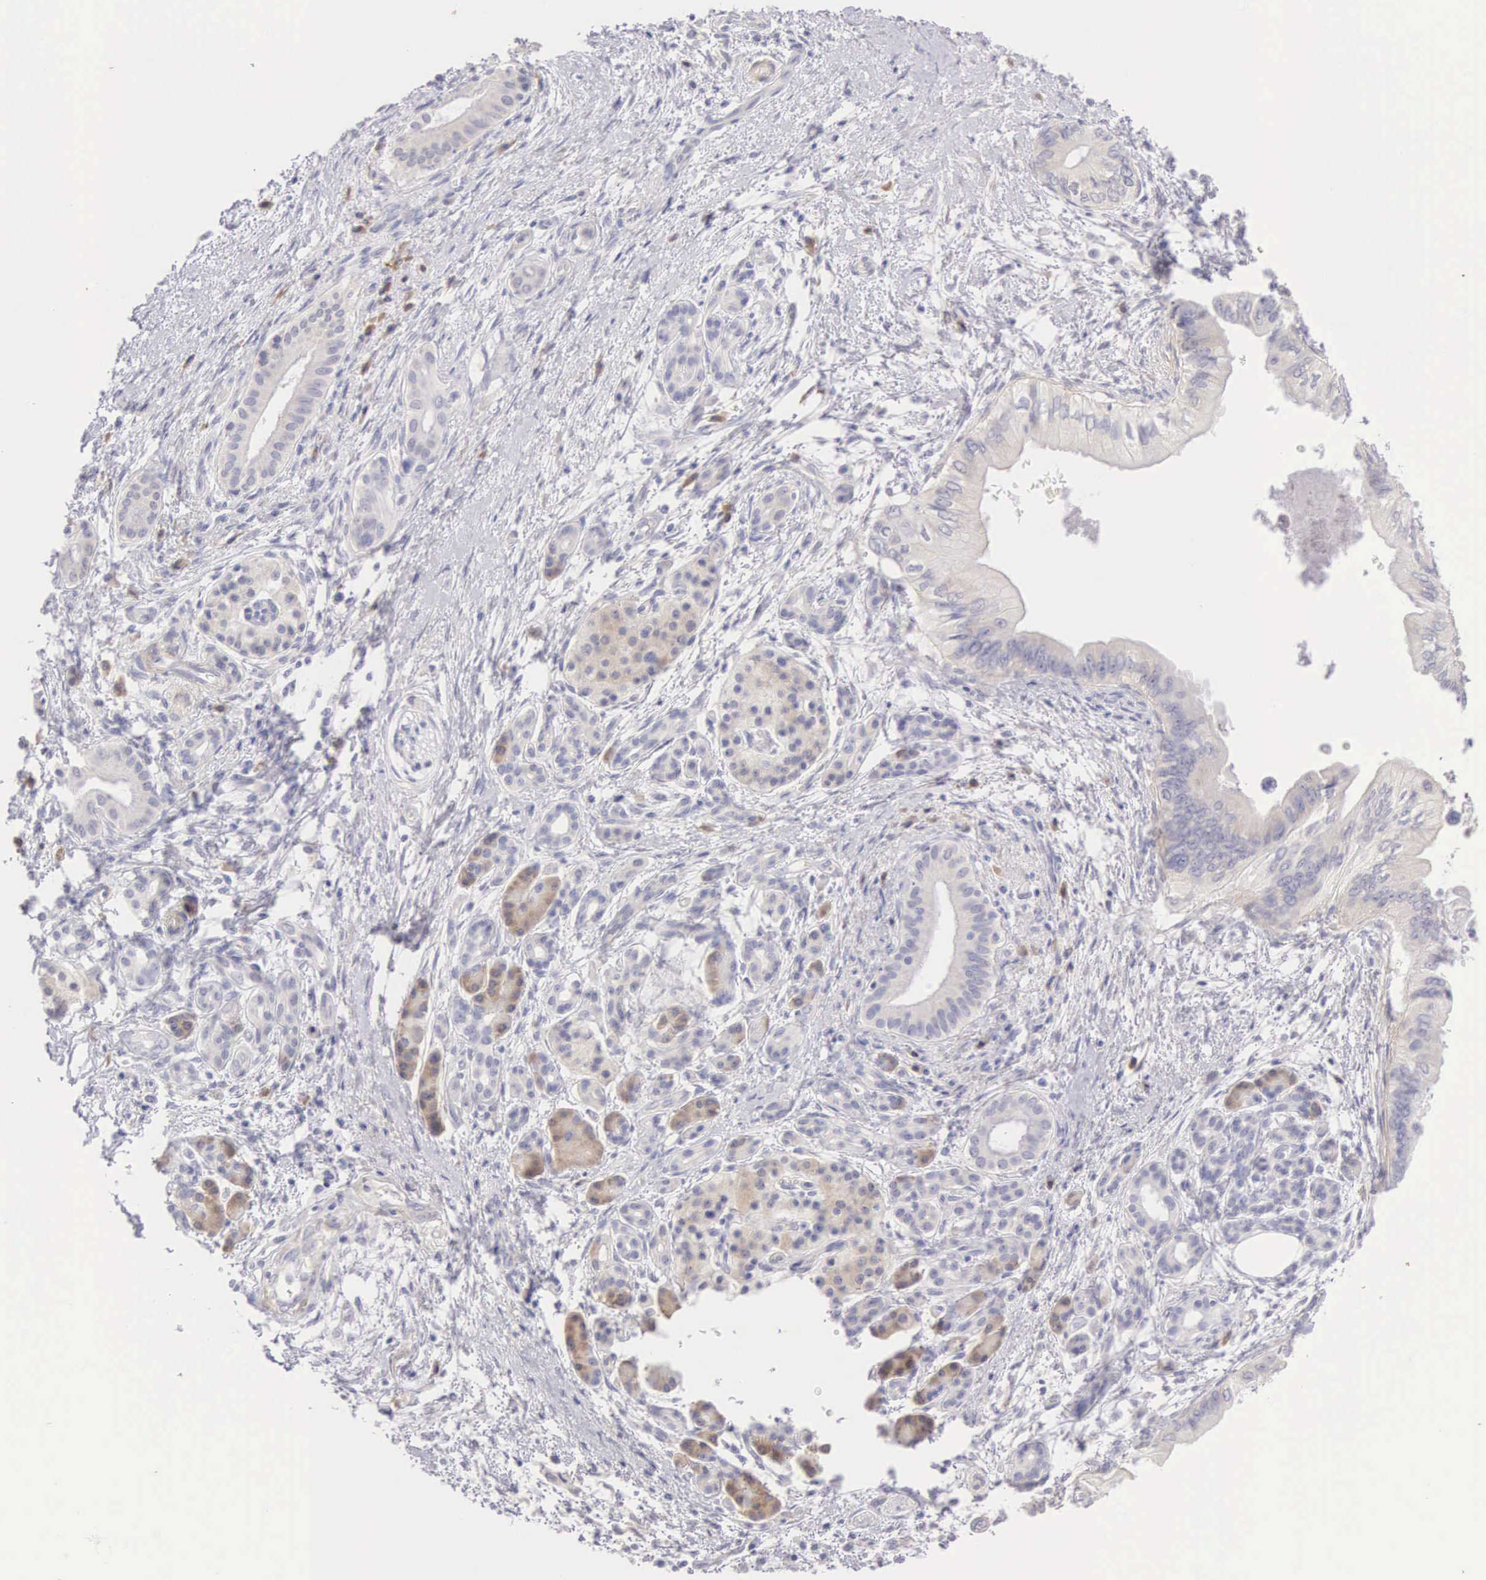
{"staining": {"intensity": "weak", "quantity": "<25%", "location": "cytoplasmic/membranous"}, "tissue": "pancreatic cancer", "cell_type": "Tumor cells", "image_type": "cancer", "snomed": [{"axis": "morphology", "description": "Adenocarcinoma, NOS"}, {"axis": "topography", "description": "Pancreas"}], "caption": "Photomicrograph shows no protein staining in tumor cells of pancreatic cancer (adenocarcinoma) tissue. (Brightfield microscopy of DAB IHC at high magnification).", "gene": "ARFGAP3", "patient": {"sex": "female", "age": 66}}